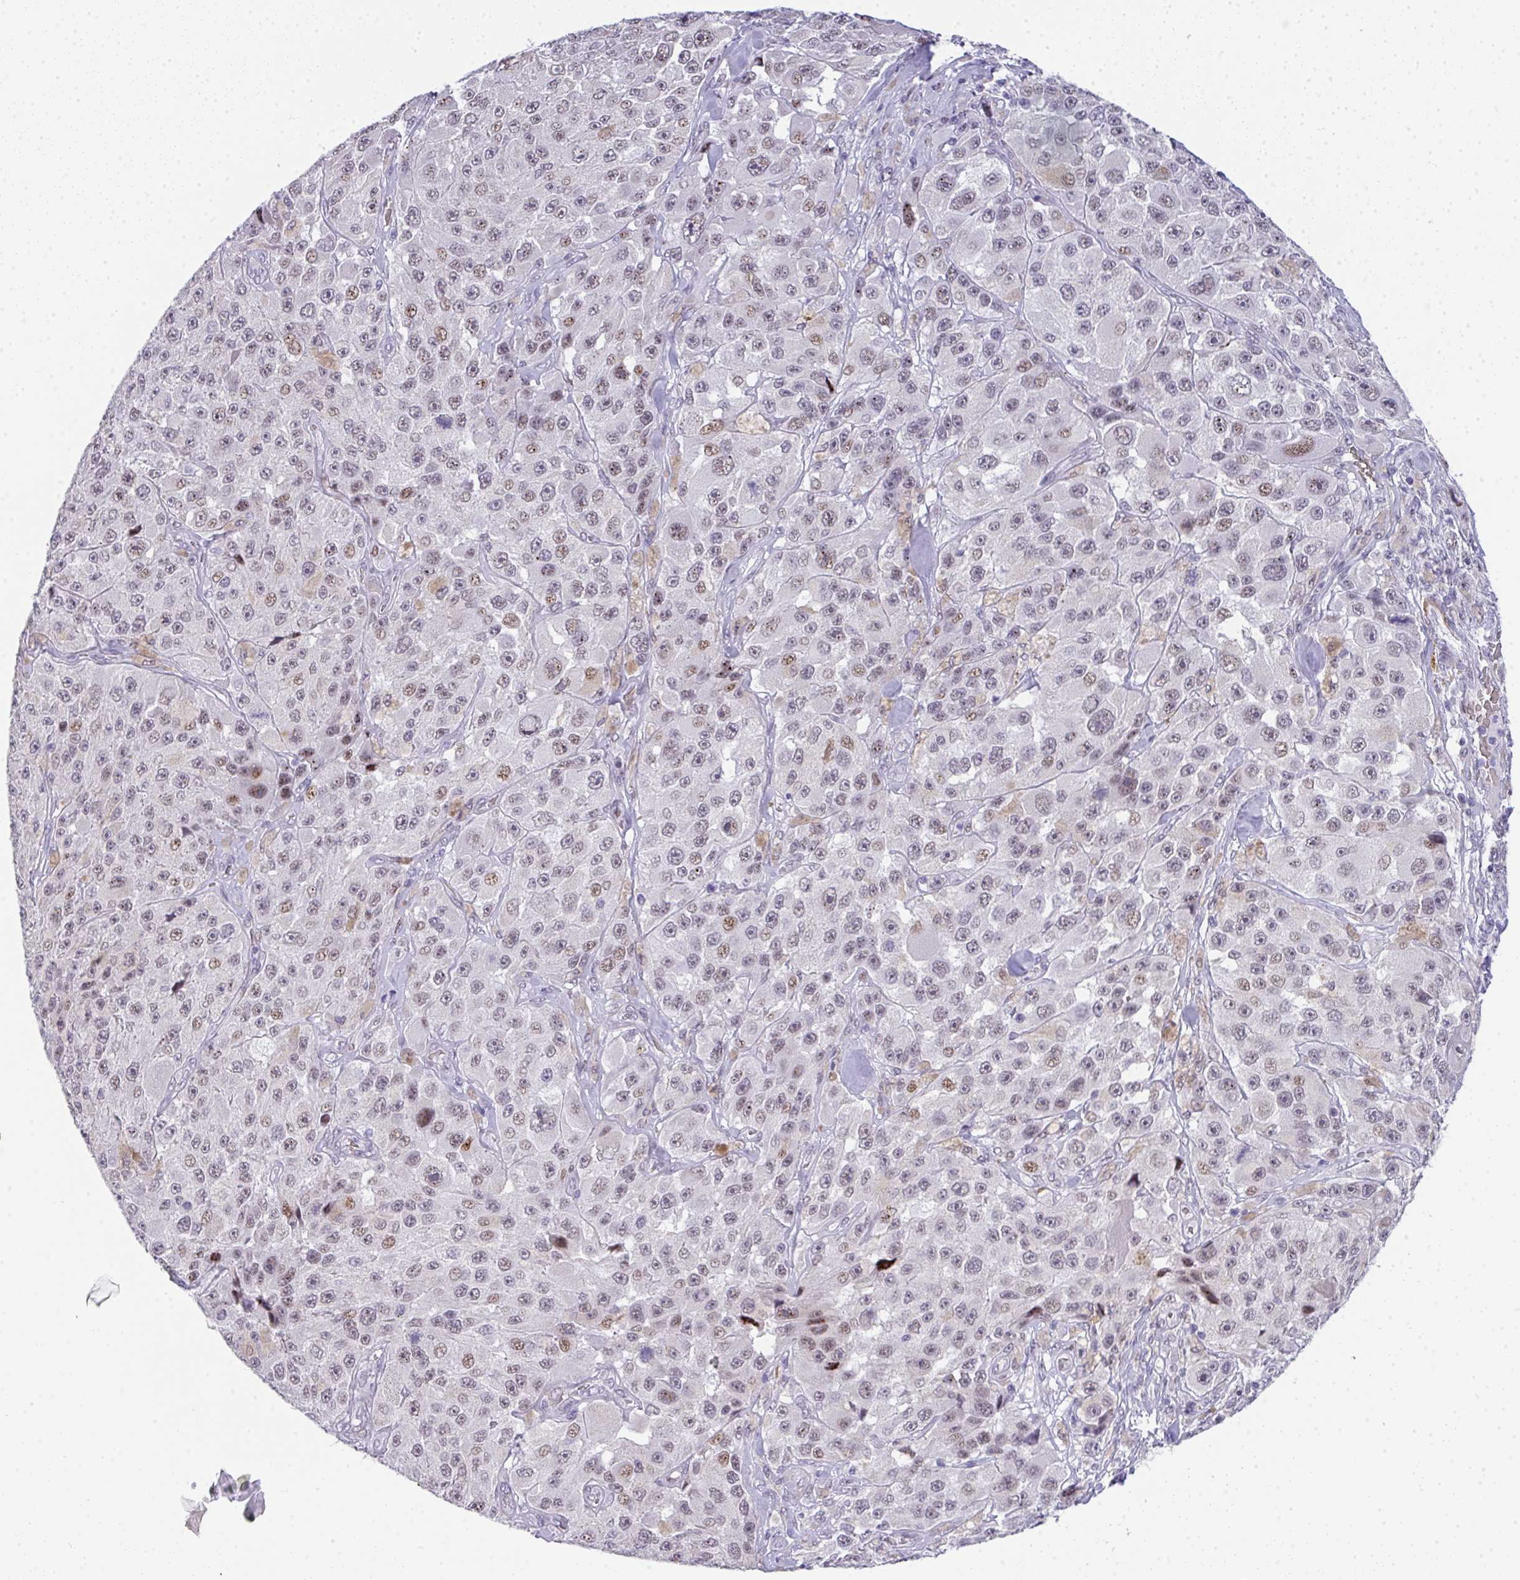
{"staining": {"intensity": "weak", "quantity": "25%-75%", "location": "nuclear"}, "tissue": "melanoma", "cell_type": "Tumor cells", "image_type": "cancer", "snomed": [{"axis": "morphology", "description": "Malignant melanoma, Metastatic site"}, {"axis": "topography", "description": "Lymph node"}], "caption": "Melanoma stained with a protein marker shows weak staining in tumor cells.", "gene": "TNMD", "patient": {"sex": "male", "age": 62}}